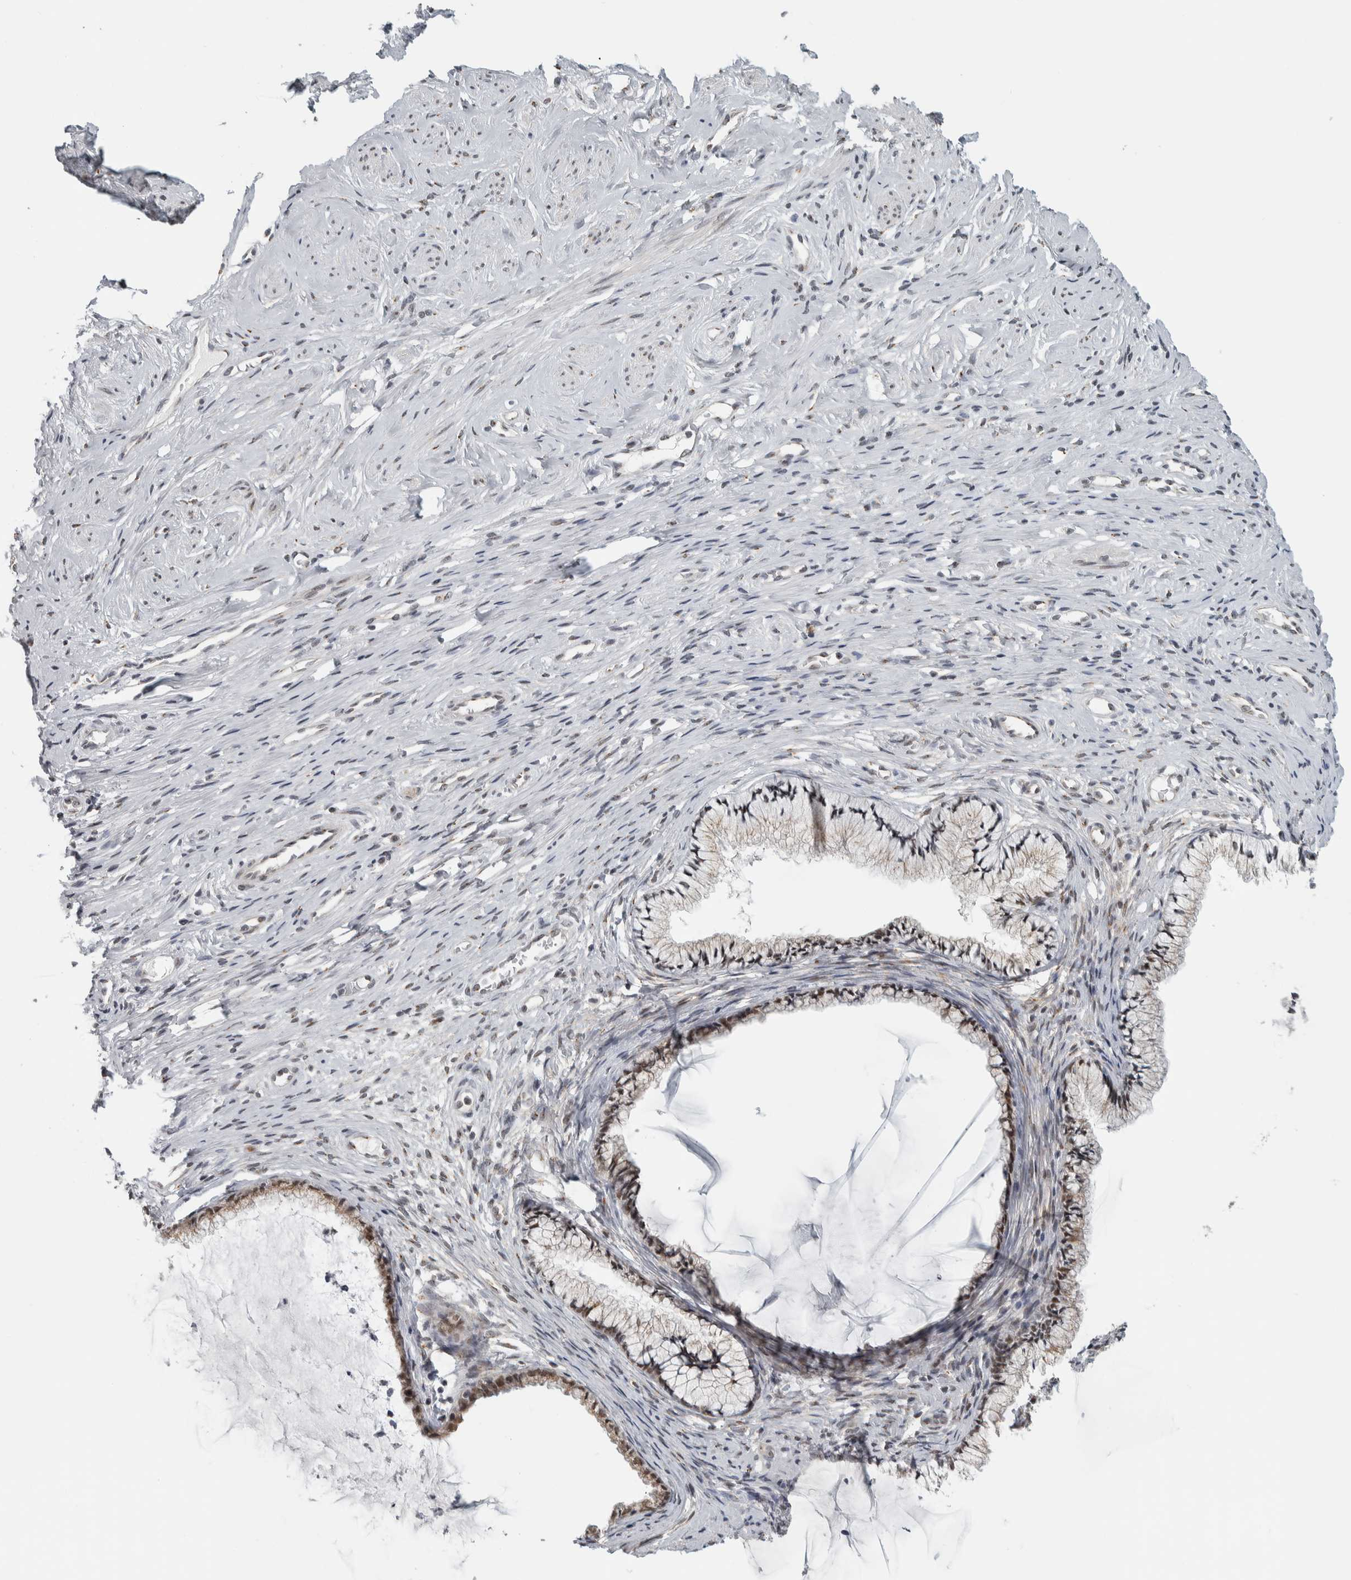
{"staining": {"intensity": "weak", "quantity": "25%-75%", "location": "cytoplasmic/membranous,nuclear"}, "tissue": "cervix", "cell_type": "Glandular cells", "image_type": "normal", "snomed": [{"axis": "morphology", "description": "Normal tissue, NOS"}, {"axis": "topography", "description": "Cervix"}], "caption": "Protein expression by immunohistochemistry (IHC) shows weak cytoplasmic/membranous,nuclear staining in approximately 25%-75% of glandular cells in unremarkable cervix. The protein is shown in brown color, while the nuclei are stained blue.", "gene": "ZMYND8", "patient": {"sex": "female", "age": 77}}